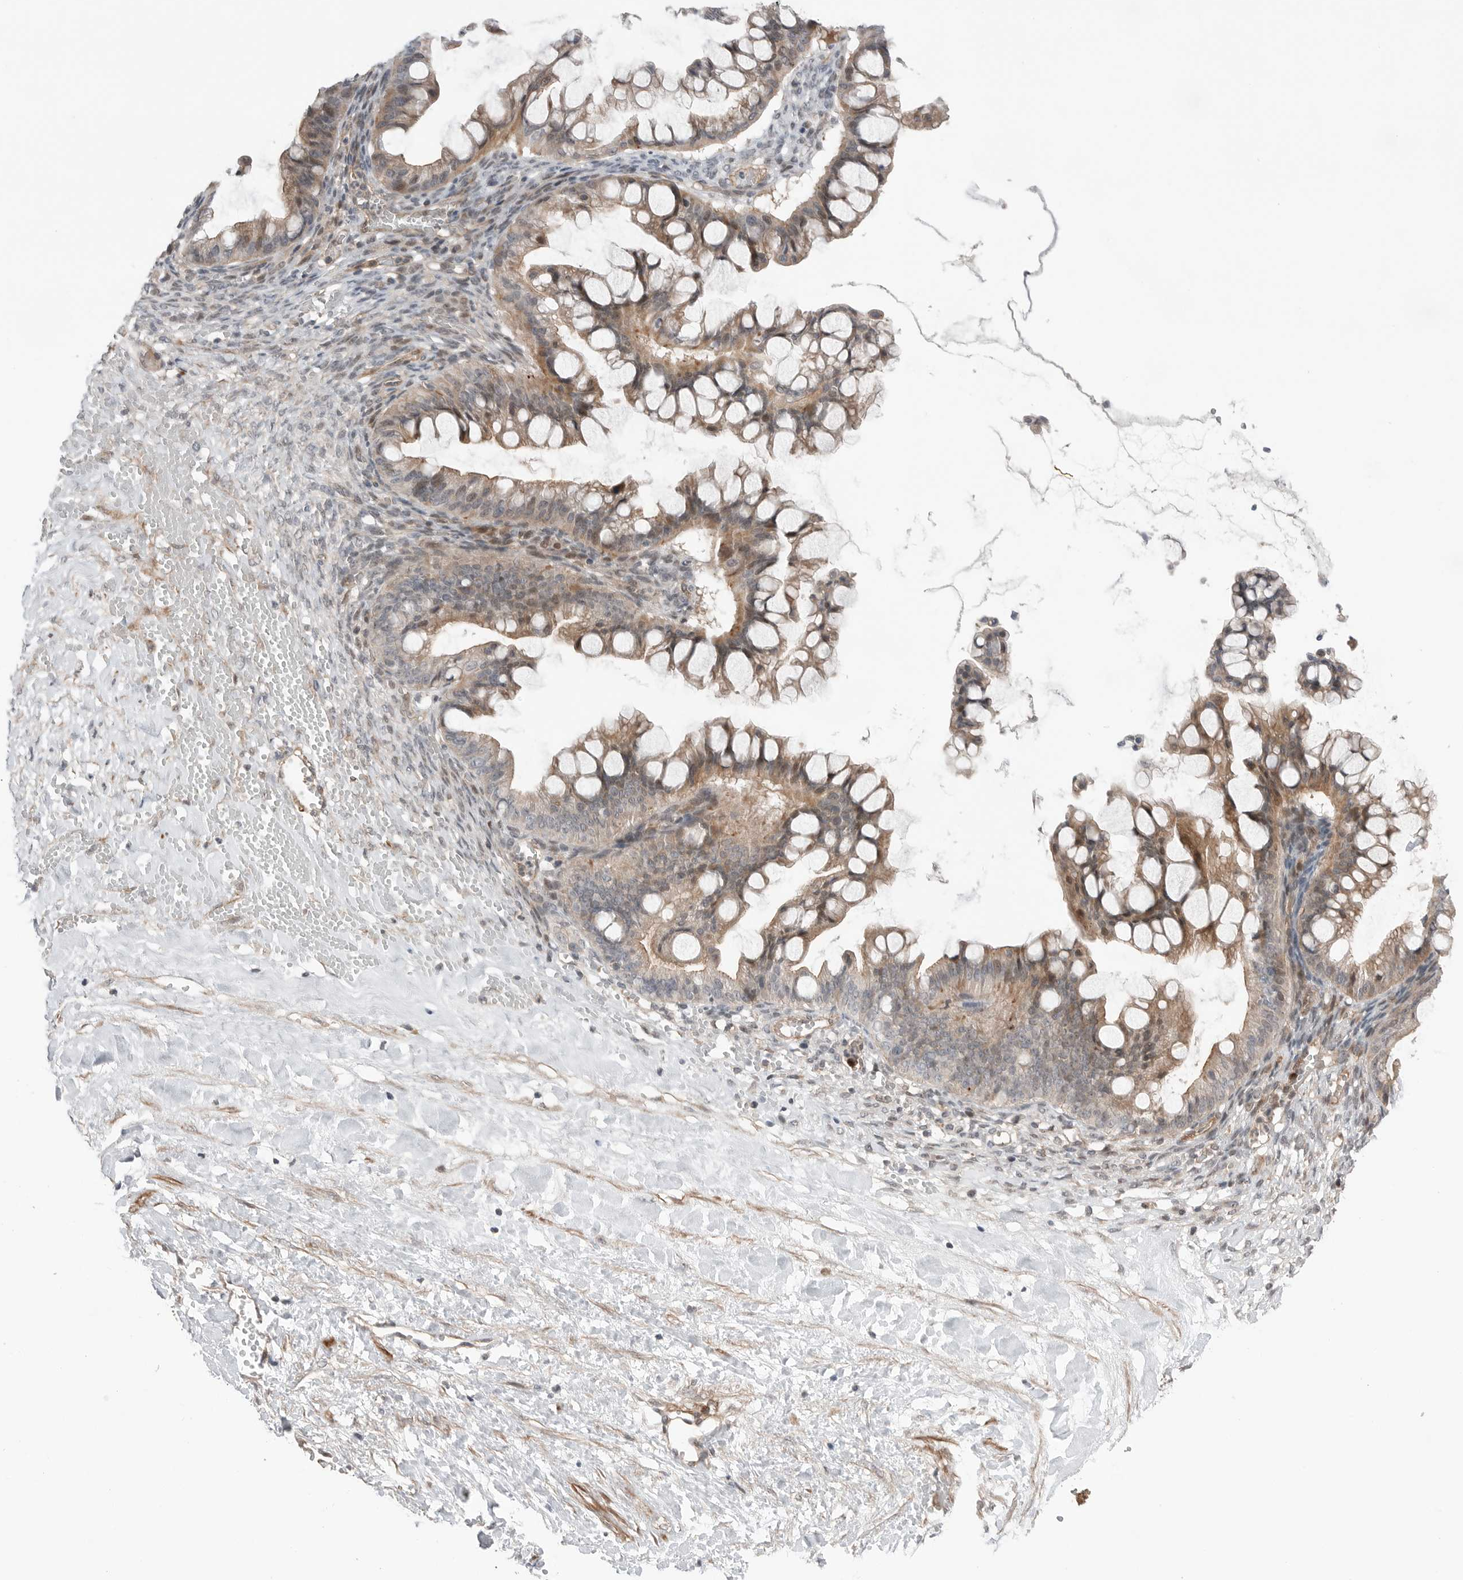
{"staining": {"intensity": "weak", "quantity": "25%-75%", "location": "cytoplasmic/membranous"}, "tissue": "ovarian cancer", "cell_type": "Tumor cells", "image_type": "cancer", "snomed": [{"axis": "morphology", "description": "Cystadenocarcinoma, mucinous, NOS"}, {"axis": "topography", "description": "Ovary"}], "caption": "High-power microscopy captured an immunohistochemistry (IHC) histopathology image of ovarian cancer (mucinous cystadenocarcinoma), revealing weak cytoplasmic/membranous staining in approximately 25%-75% of tumor cells.", "gene": "PEAK1", "patient": {"sex": "female", "age": 73}}